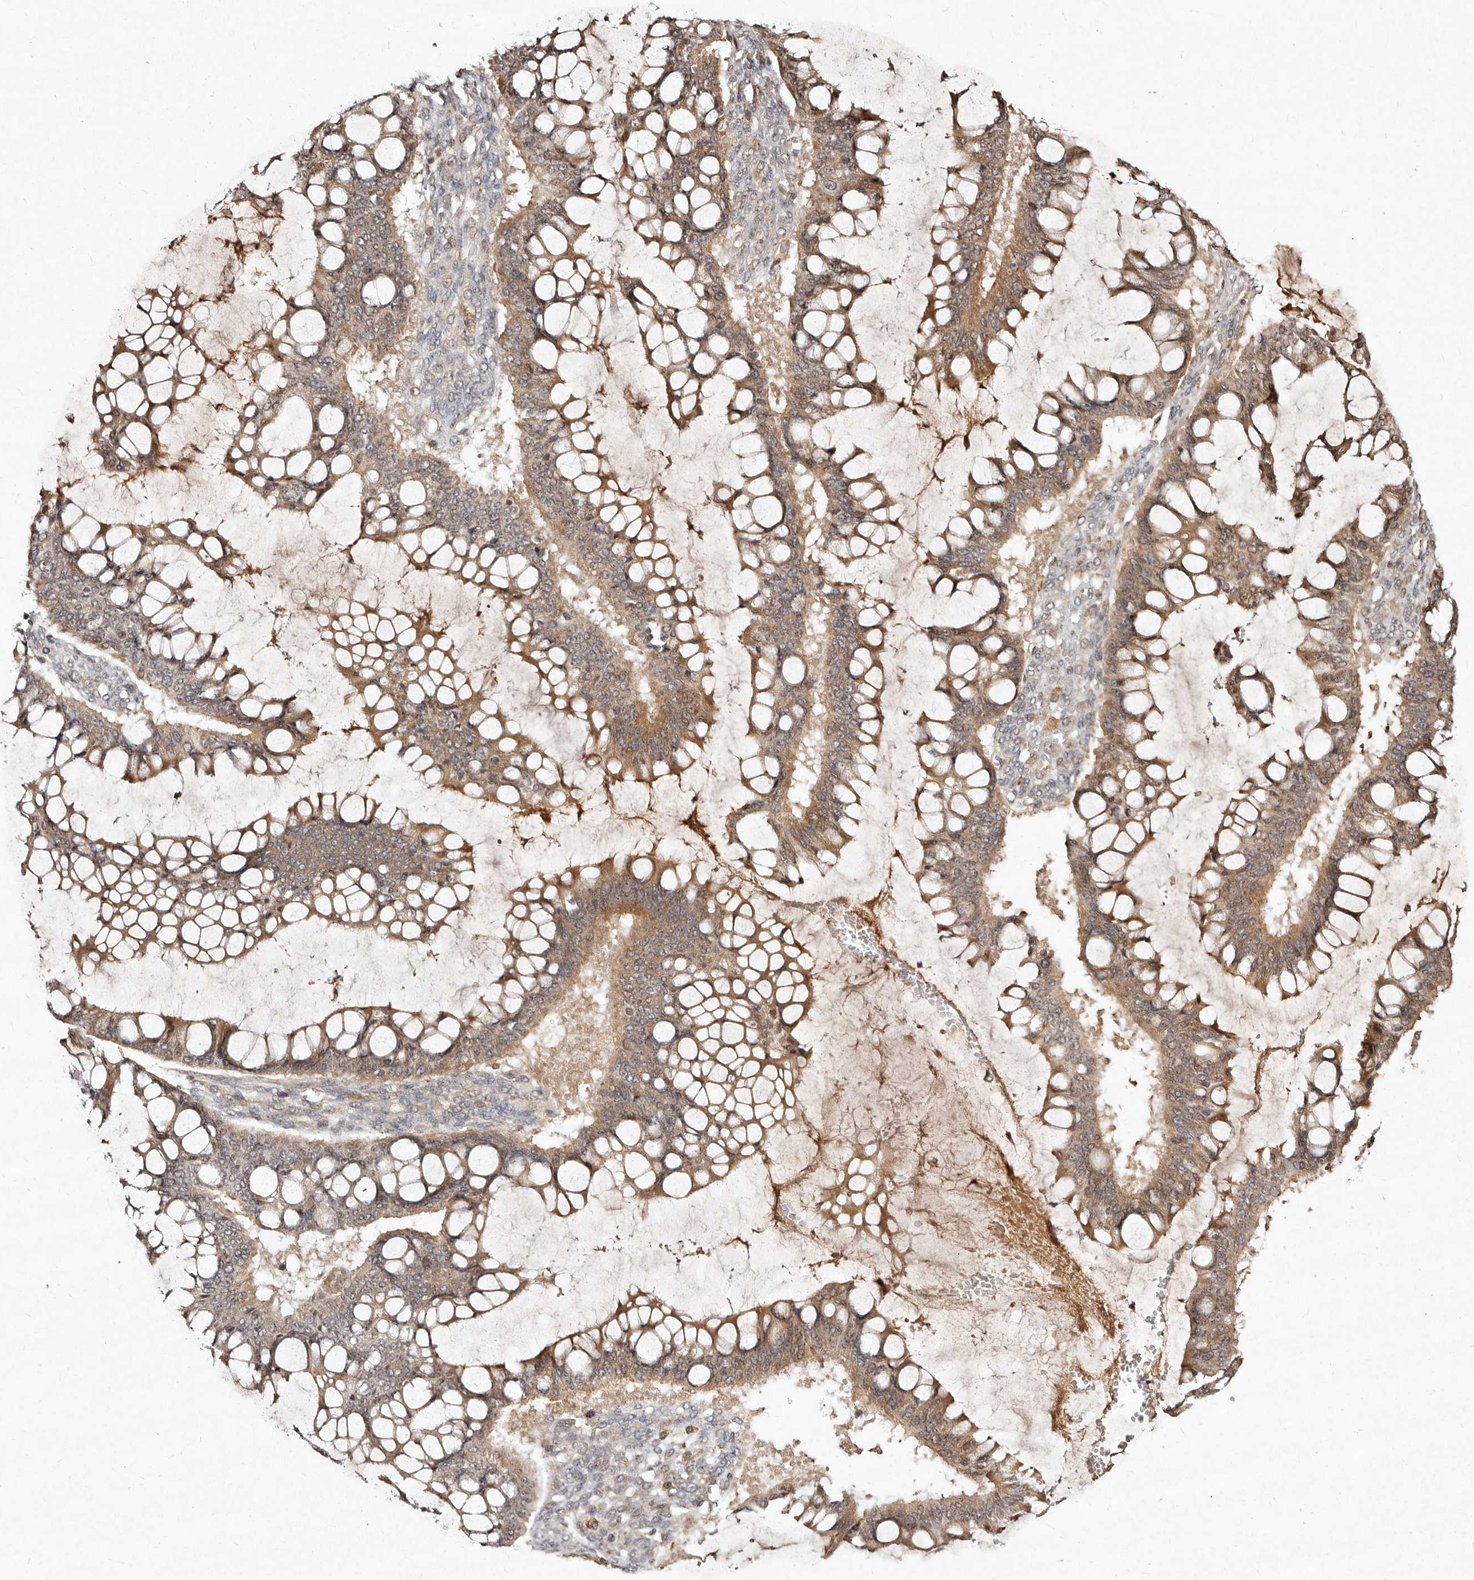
{"staining": {"intensity": "weak", "quantity": ">75%", "location": "cytoplasmic/membranous"}, "tissue": "ovarian cancer", "cell_type": "Tumor cells", "image_type": "cancer", "snomed": [{"axis": "morphology", "description": "Cystadenocarcinoma, mucinous, NOS"}, {"axis": "topography", "description": "Ovary"}], "caption": "A photomicrograph showing weak cytoplasmic/membranous positivity in about >75% of tumor cells in mucinous cystadenocarcinoma (ovarian), as visualized by brown immunohistochemical staining.", "gene": "LCORL", "patient": {"sex": "female", "age": 73}}